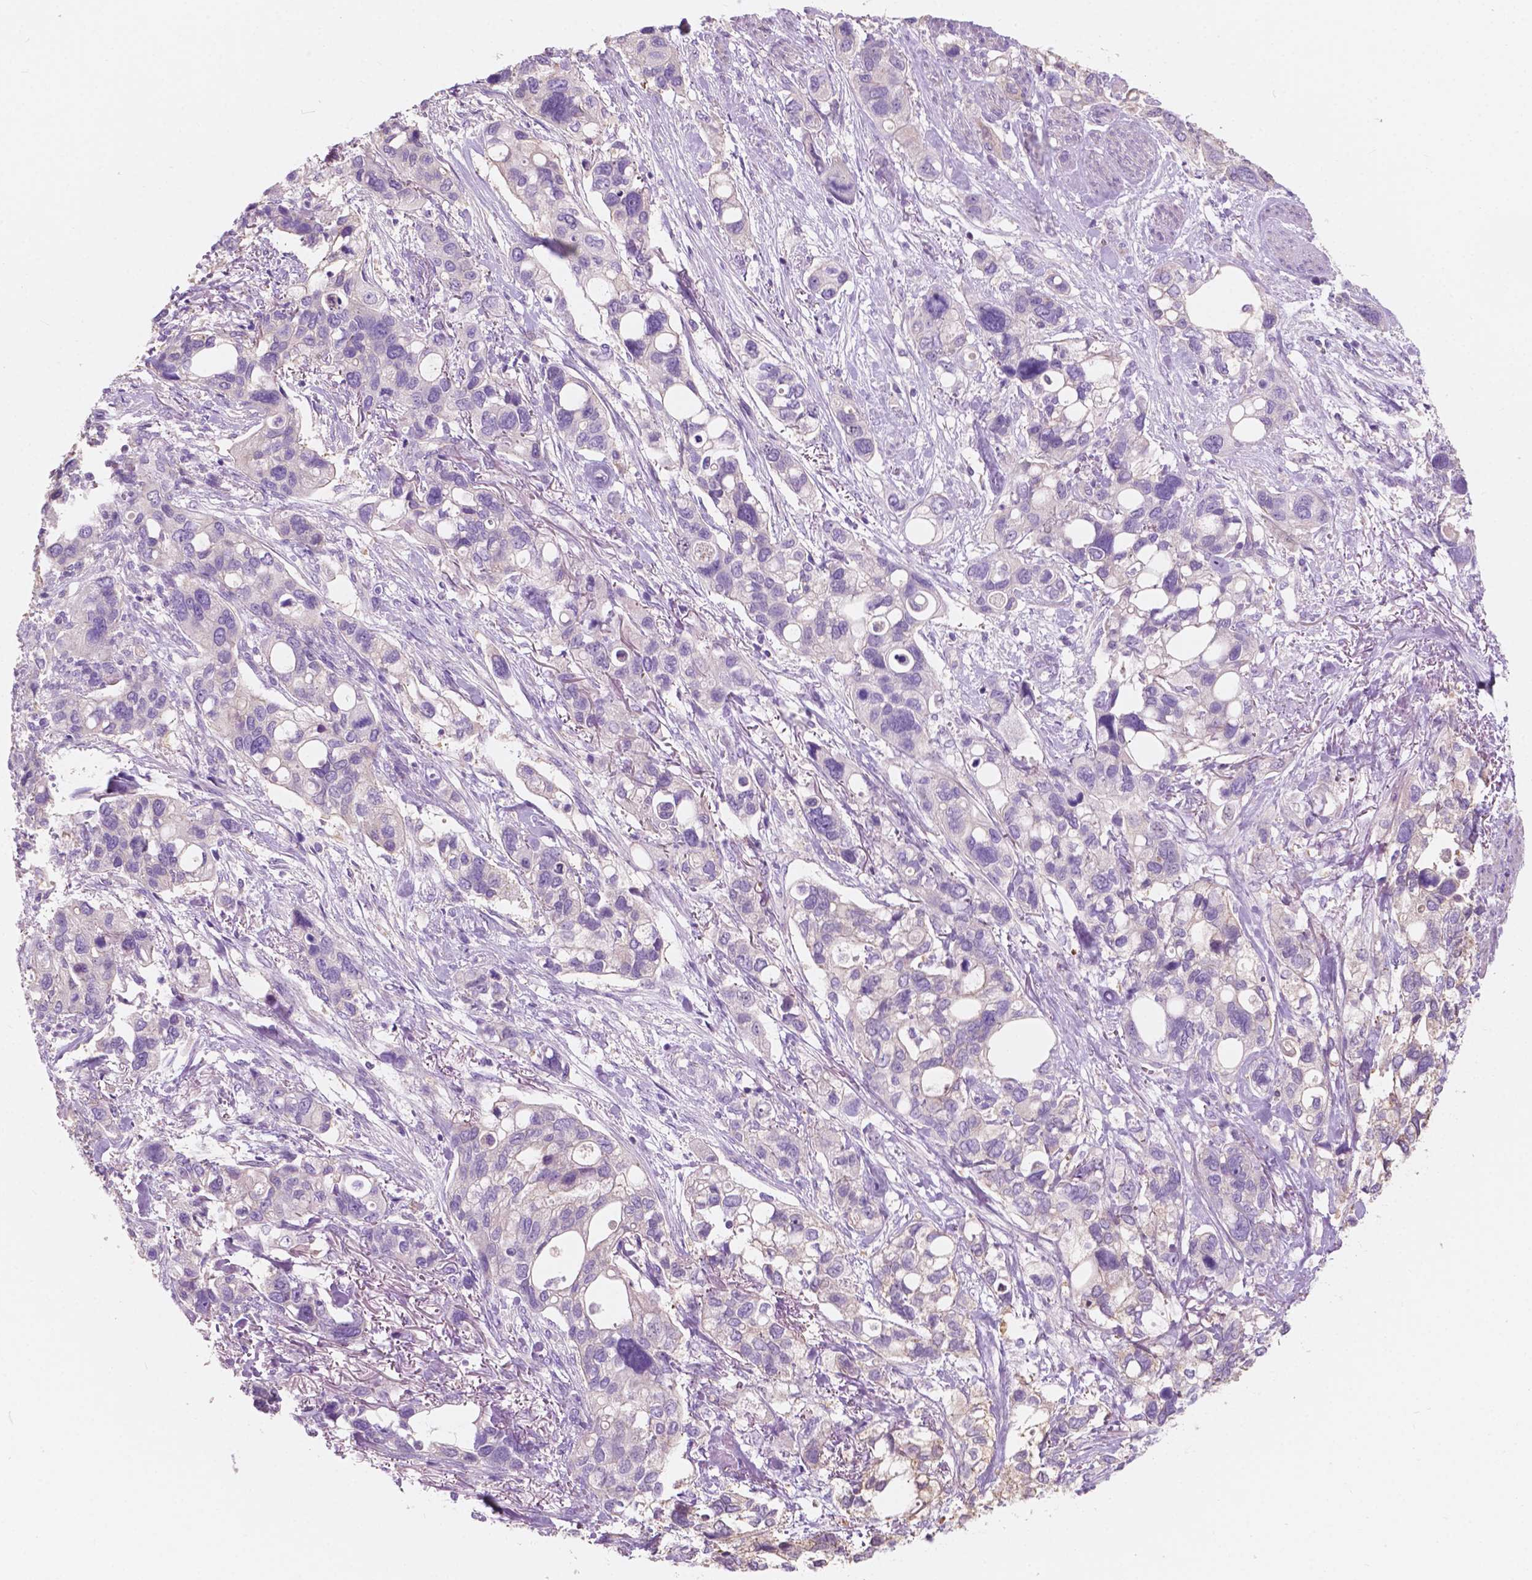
{"staining": {"intensity": "negative", "quantity": "none", "location": "none"}, "tissue": "stomach cancer", "cell_type": "Tumor cells", "image_type": "cancer", "snomed": [{"axis": "morphology", "description": "Adenocarcinoma, NOS"}, {"axis": "topography", "description": "Stomach, upper"}], "caption": "Tumor cells show no significant positivity in adenocarcinoma (stomach).", "gene": "SEMA4A", "patient": {"sex": "female", "age": 81}}